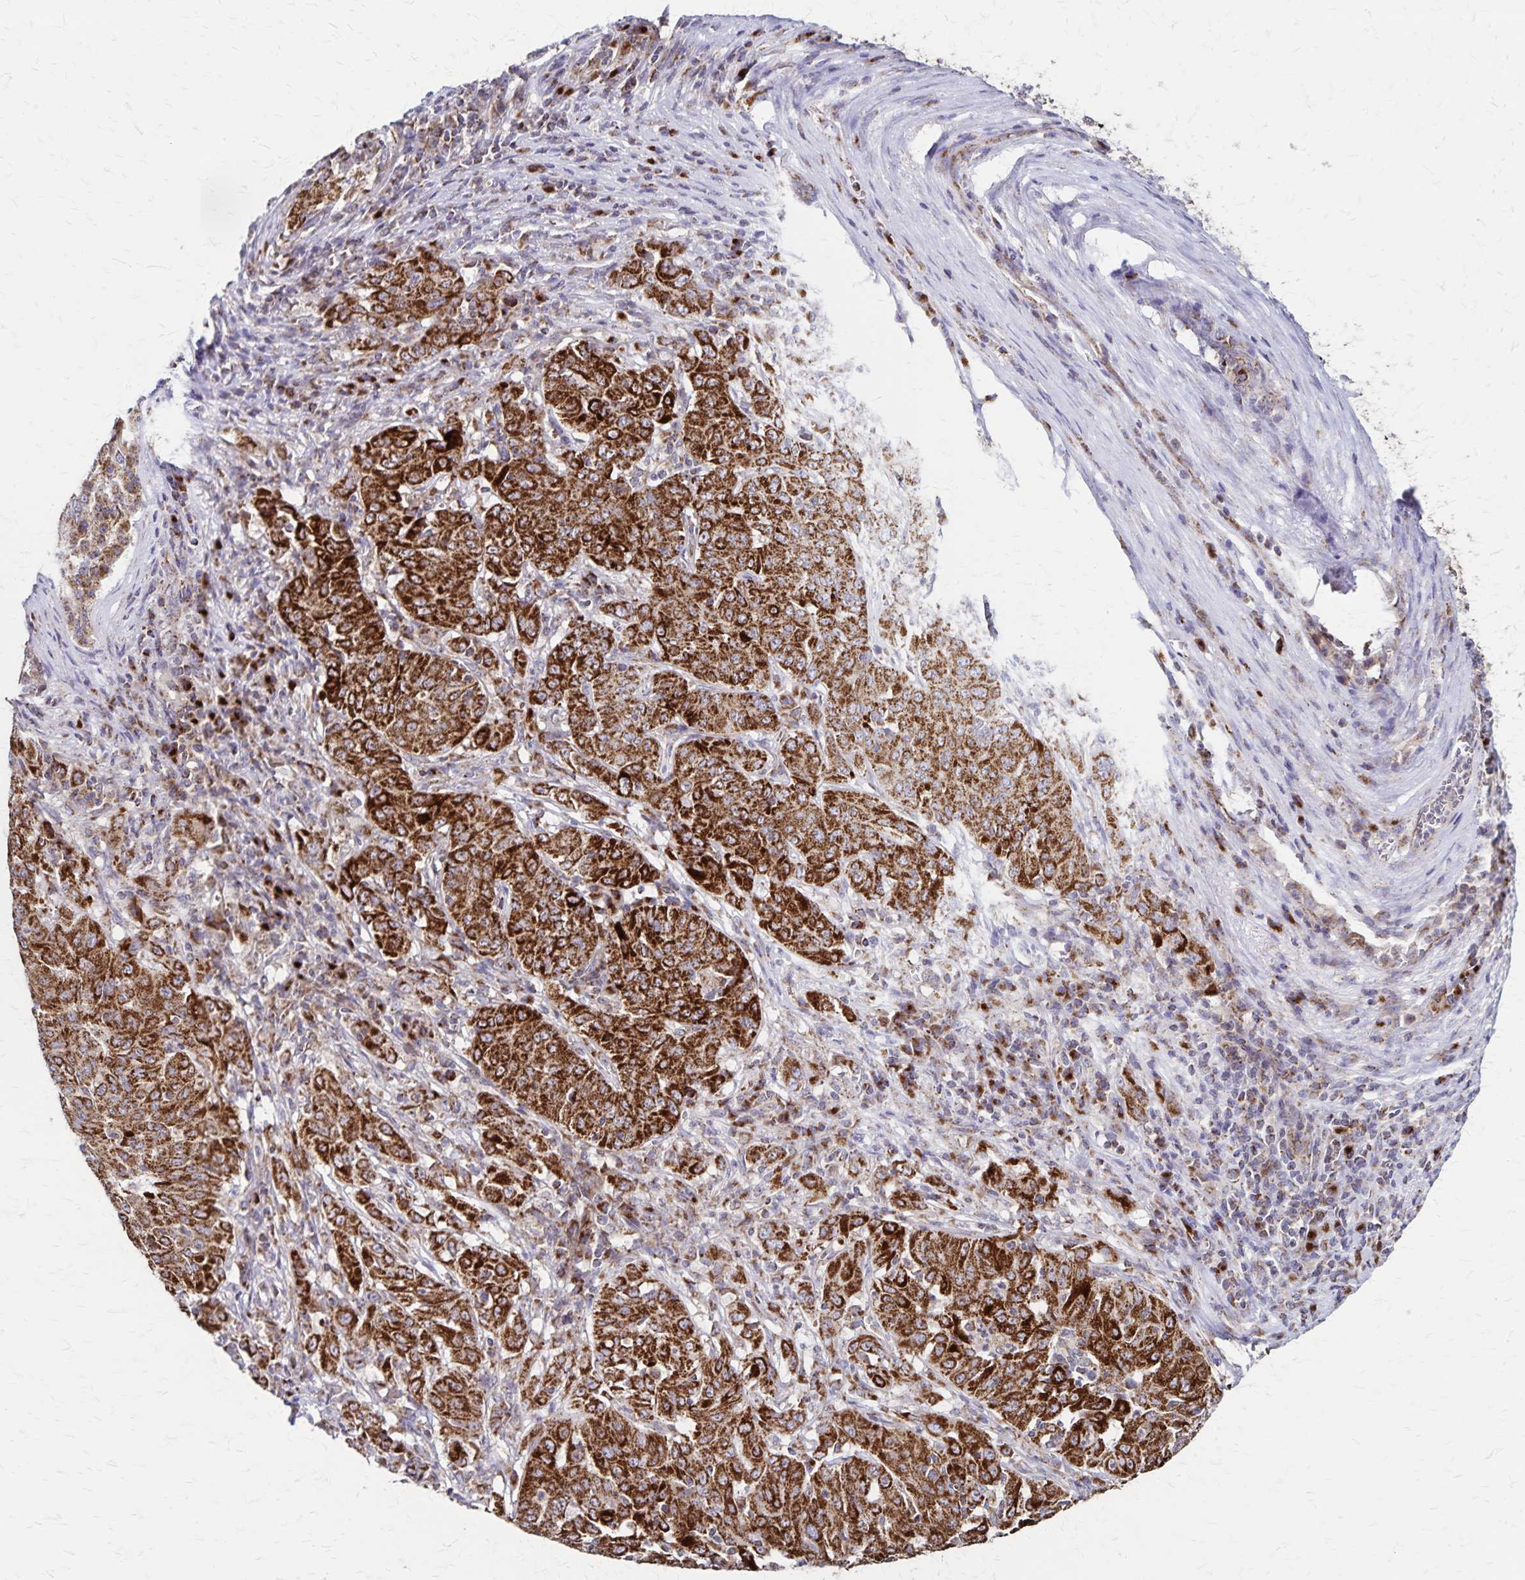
{"staining": {"intensity": "strong", "quantity": ">75%", "location": "cytoplasmic/membranous"}, "tissue": "pancreatic cancer", "cell_type": "Tumor cells", "image_type": "cancer", "snomed": [{"axis": "morphology", "description": "Adenocarcinoma, NOS"}, {"axis": "topography", "description": "Pancreas"}], "caption": "Immunohistochemical staining of pancreatic cancer shows high levels of strong cytoplasmic/membranous positivity in about >75% of tumor cells.", "gene": "NFS1", "patient": {"sex": "male", "age": 63}}